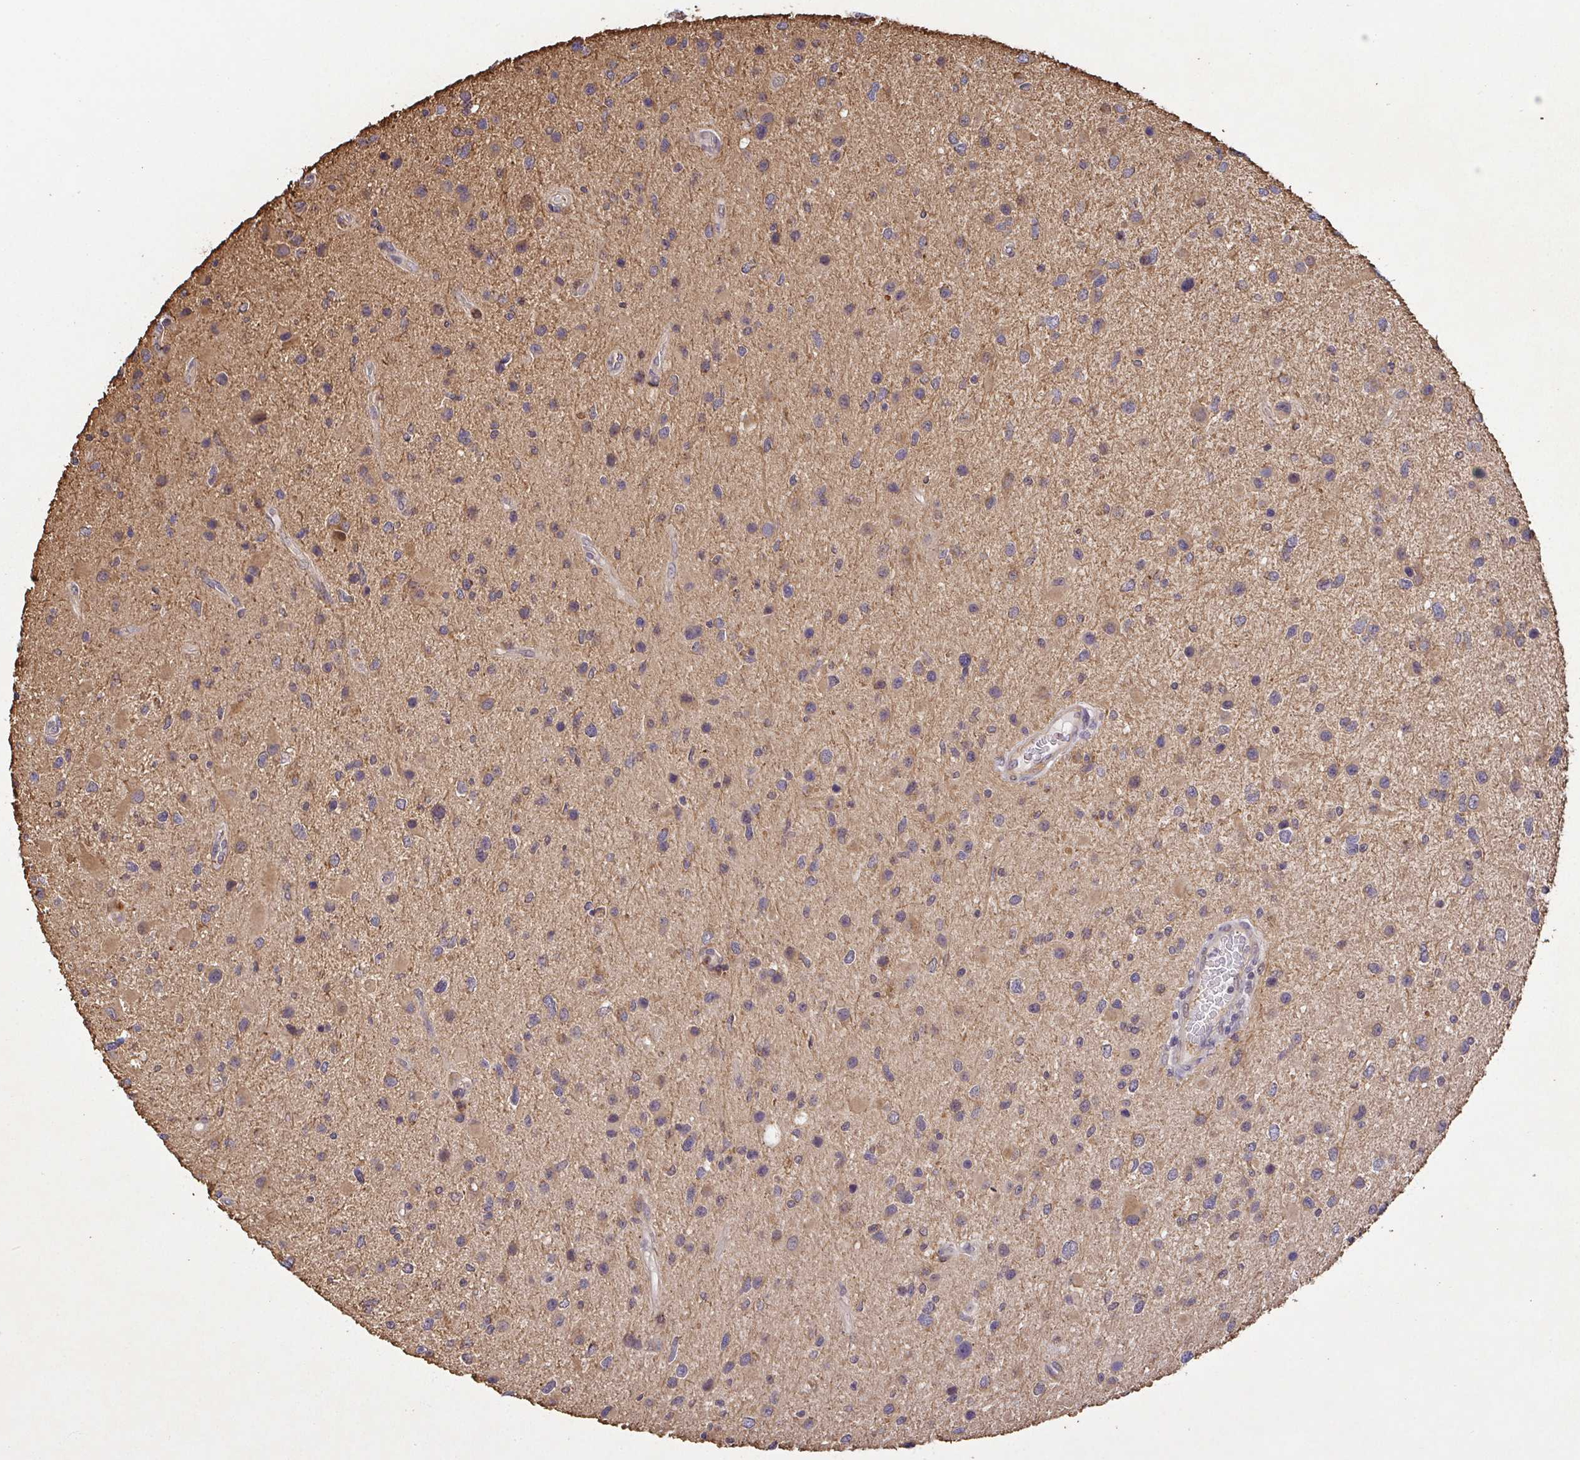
{"staining": {"intensity": "moderate", "quantity": "25%-75%", "location": "cytoplasmic/membranous"}, "tissue": "glioma", "cell_type": "Tumor cells", "image_type": "cancer", "snomed": [{"axis": "morphology", "description": "Glioma, malignant, Low grade"}, {"axis": "topography", "description": "Brain"}], "caption": "Protein expression analysis of low-grade glioma (malignant) displays moderate cytoplasmic/membranous expression in about 25%-75% of tumor cells.", "gene": "BCL2L1", "patient": {"sex": "female", "age": 32}}